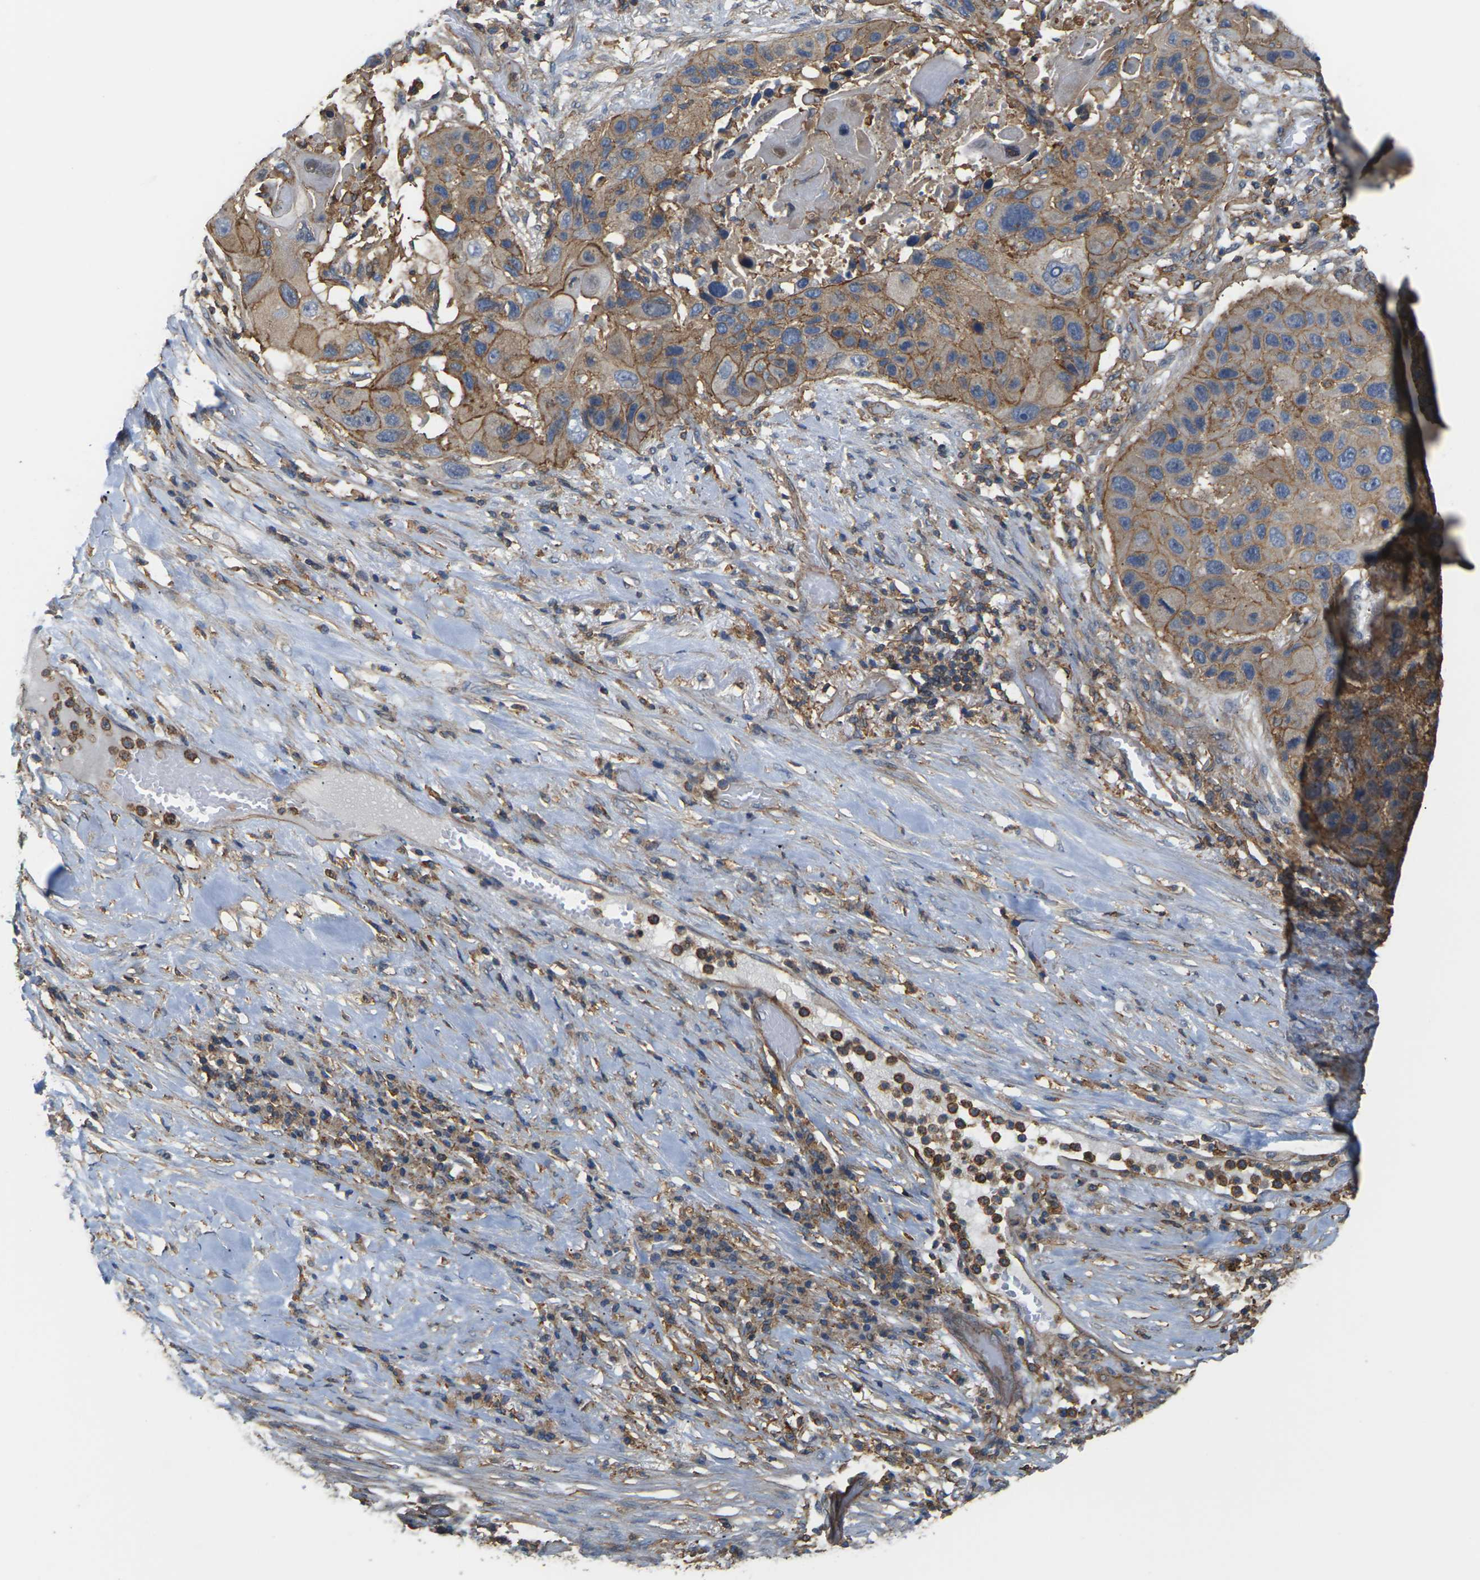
{"staining": {"intensity": "moderate", "quantity": ">75%", "location": "cytoplasmic/membranous"}, "tissue": "lung cancer", "cell_type": "Tumor cells", "image_type": "cancer", "snomed": [{"axis": "morphology", "description": "Squamous cell carcinoma, NOS"}, {"axis": "topography", "description": "Lung"}], "caption": "This photomicrograph reveals IHC staining of lung squamous cell carcinoma, with medium moderate cytoplasmic/membranous positivity in about >75% of tumor cells.", "gene": "IQGAP1", "patient": {"sex": "male", "age": 57}}